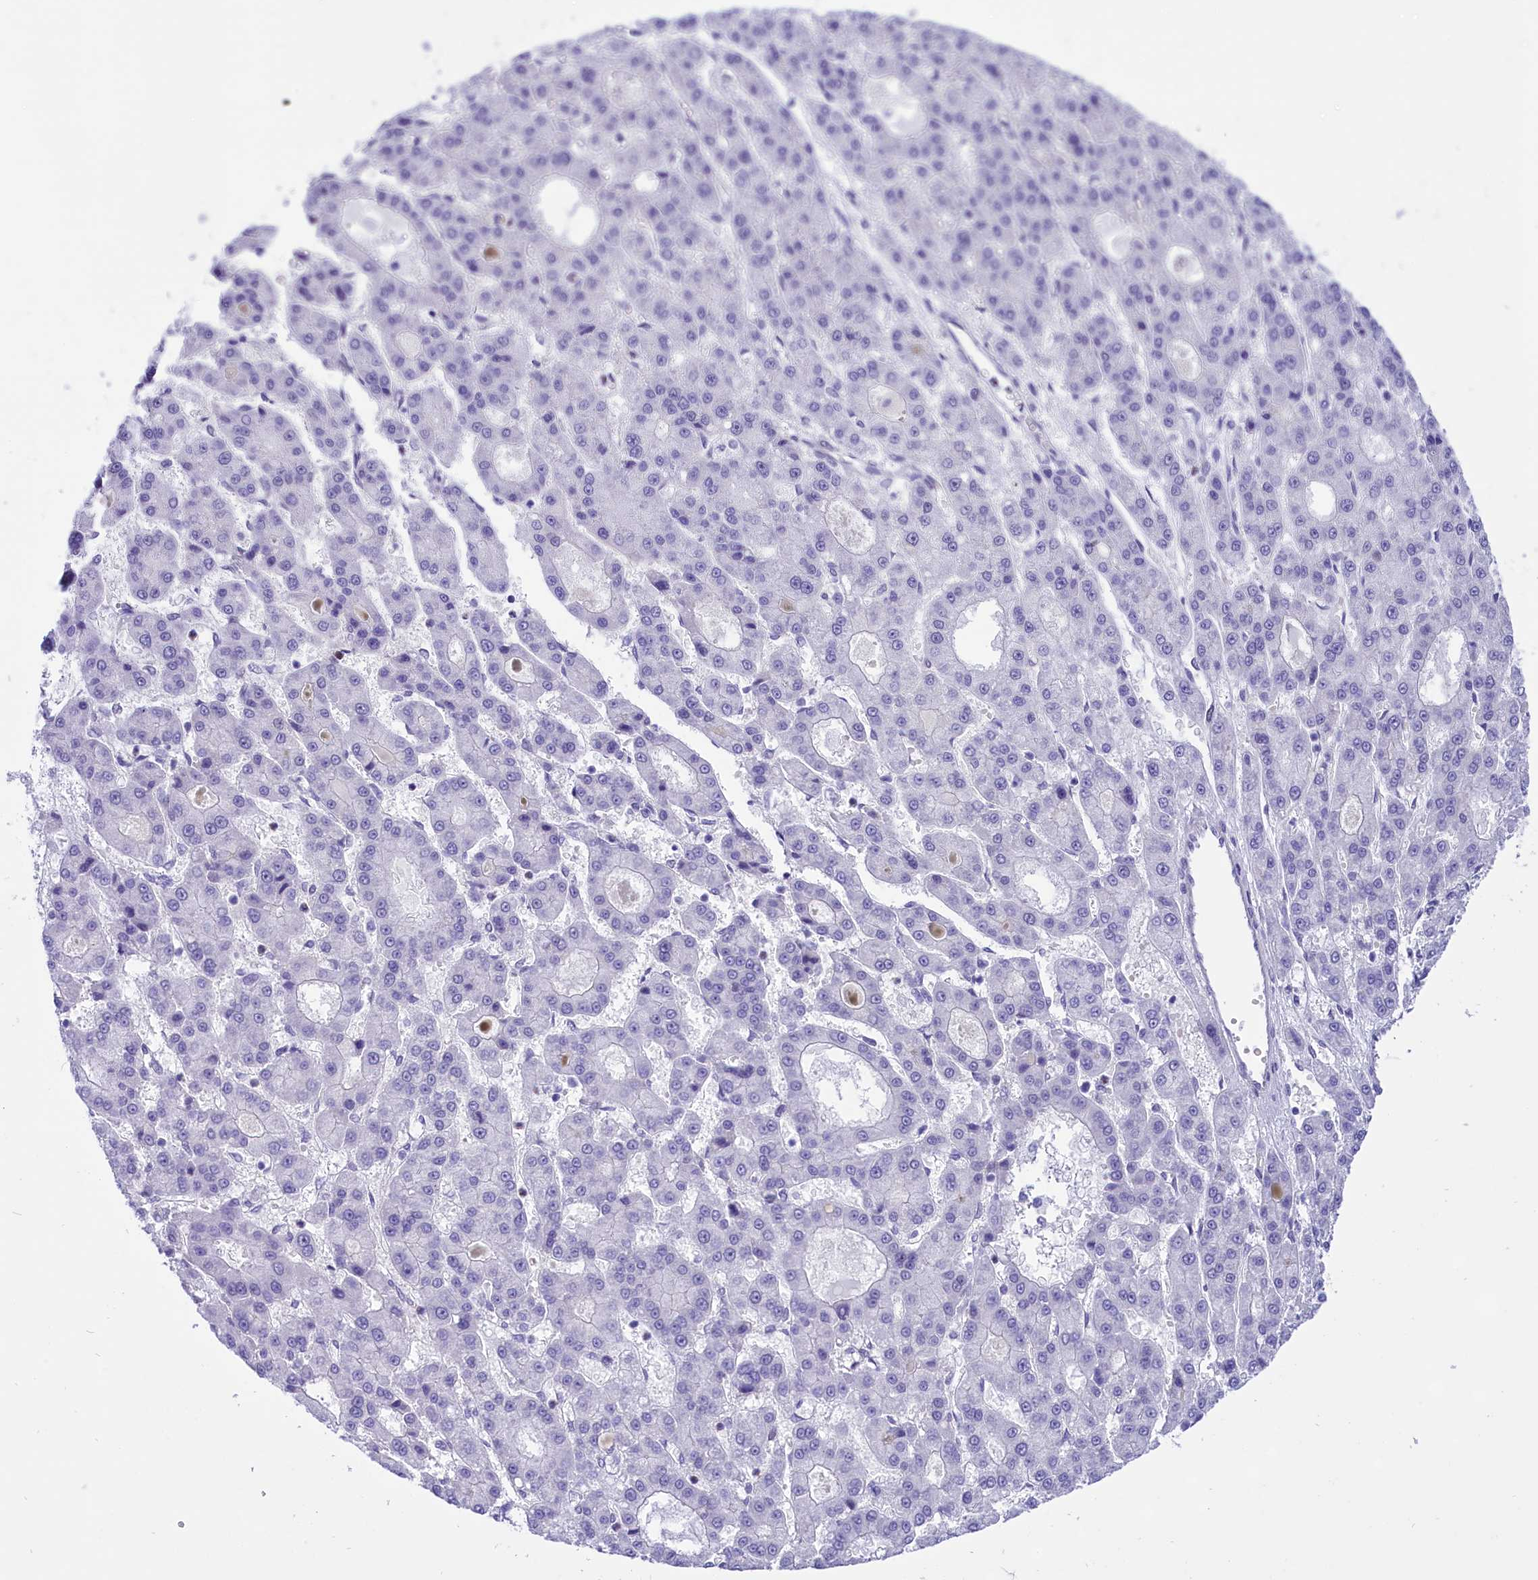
{"staining": {"intensity": "negative", "quantity": "none", "location": "none"}, "tissue": "liver cancer", "cell_type": "Tumor cells", "image_type": "cancer", "snomed": [{"axis": "morphology", "description": "Carcinoma, Hepatocellular, NOS"}, {"axis": "topography", "description": "Liver"}], "caption": "Liver cancer (hepatocellular carcinoma) stained for a protein using immunohistochemistry (IHC) displays no expression tumor cells.", "gene": "RPS6KB1", "patient": {"sex": "male", "age": 70}}